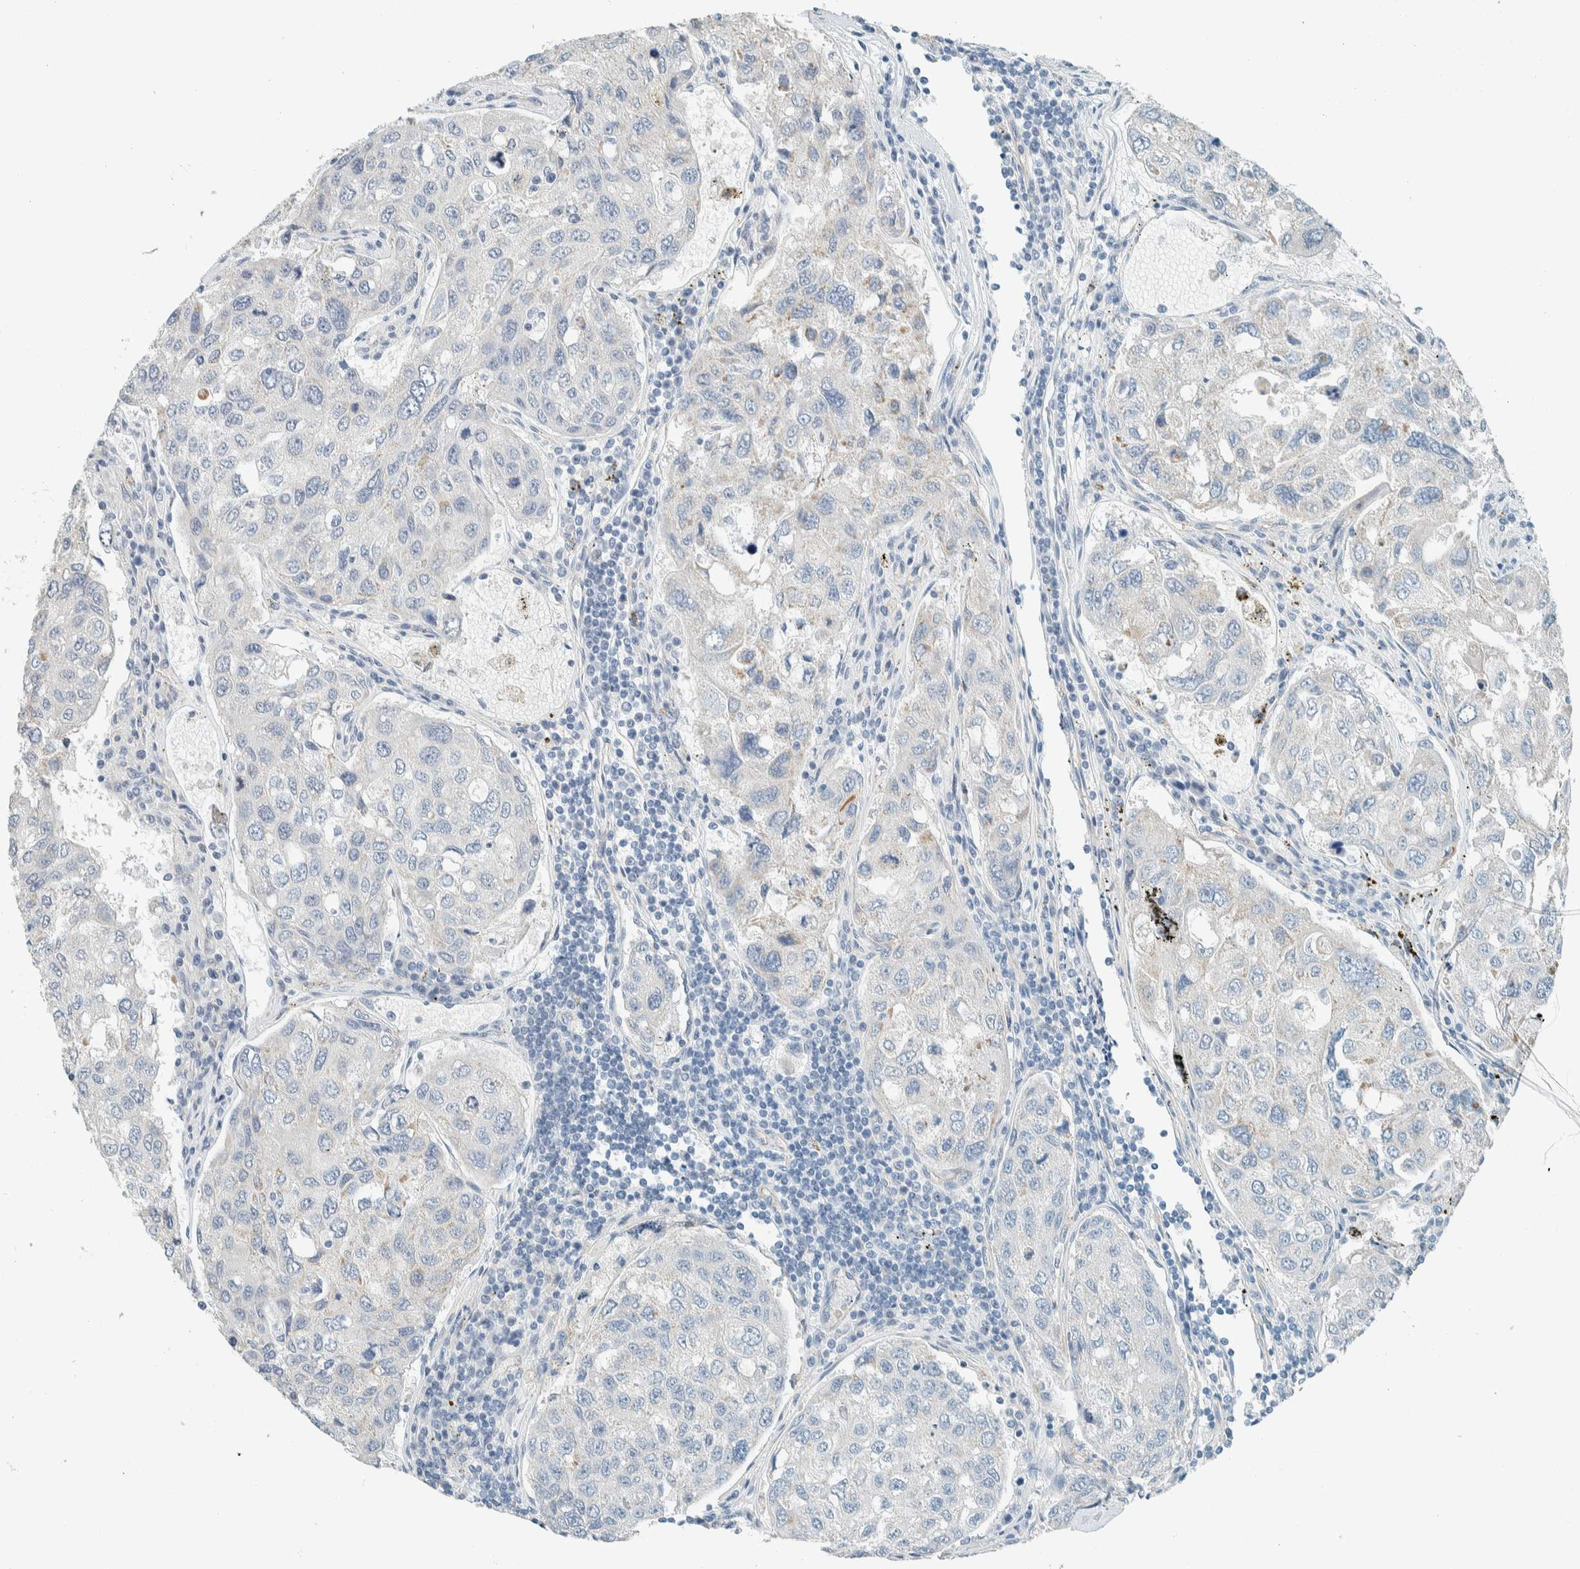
{"staining": {"intensity": "negative", "quantity": "none", "location": "none"}, "tissue": "urothelial cancer", "cell_type": "Tumor cells", "image_type": "cancer", "snomed": [{"axis": "morphology", "description": "Urothelial carcinoma, High grade"}, {"axis": "topography", "description": "Lymph node"}, {"axis": "topography", "description": "Urinary bladder"}], "caption": "A micrograph of high-grade urothelial carcinoma stained for a protein exhibits no brown staining in tumor cells.", "gene": "SLFN12", "patient": {"sex": "male", "age": 51}}